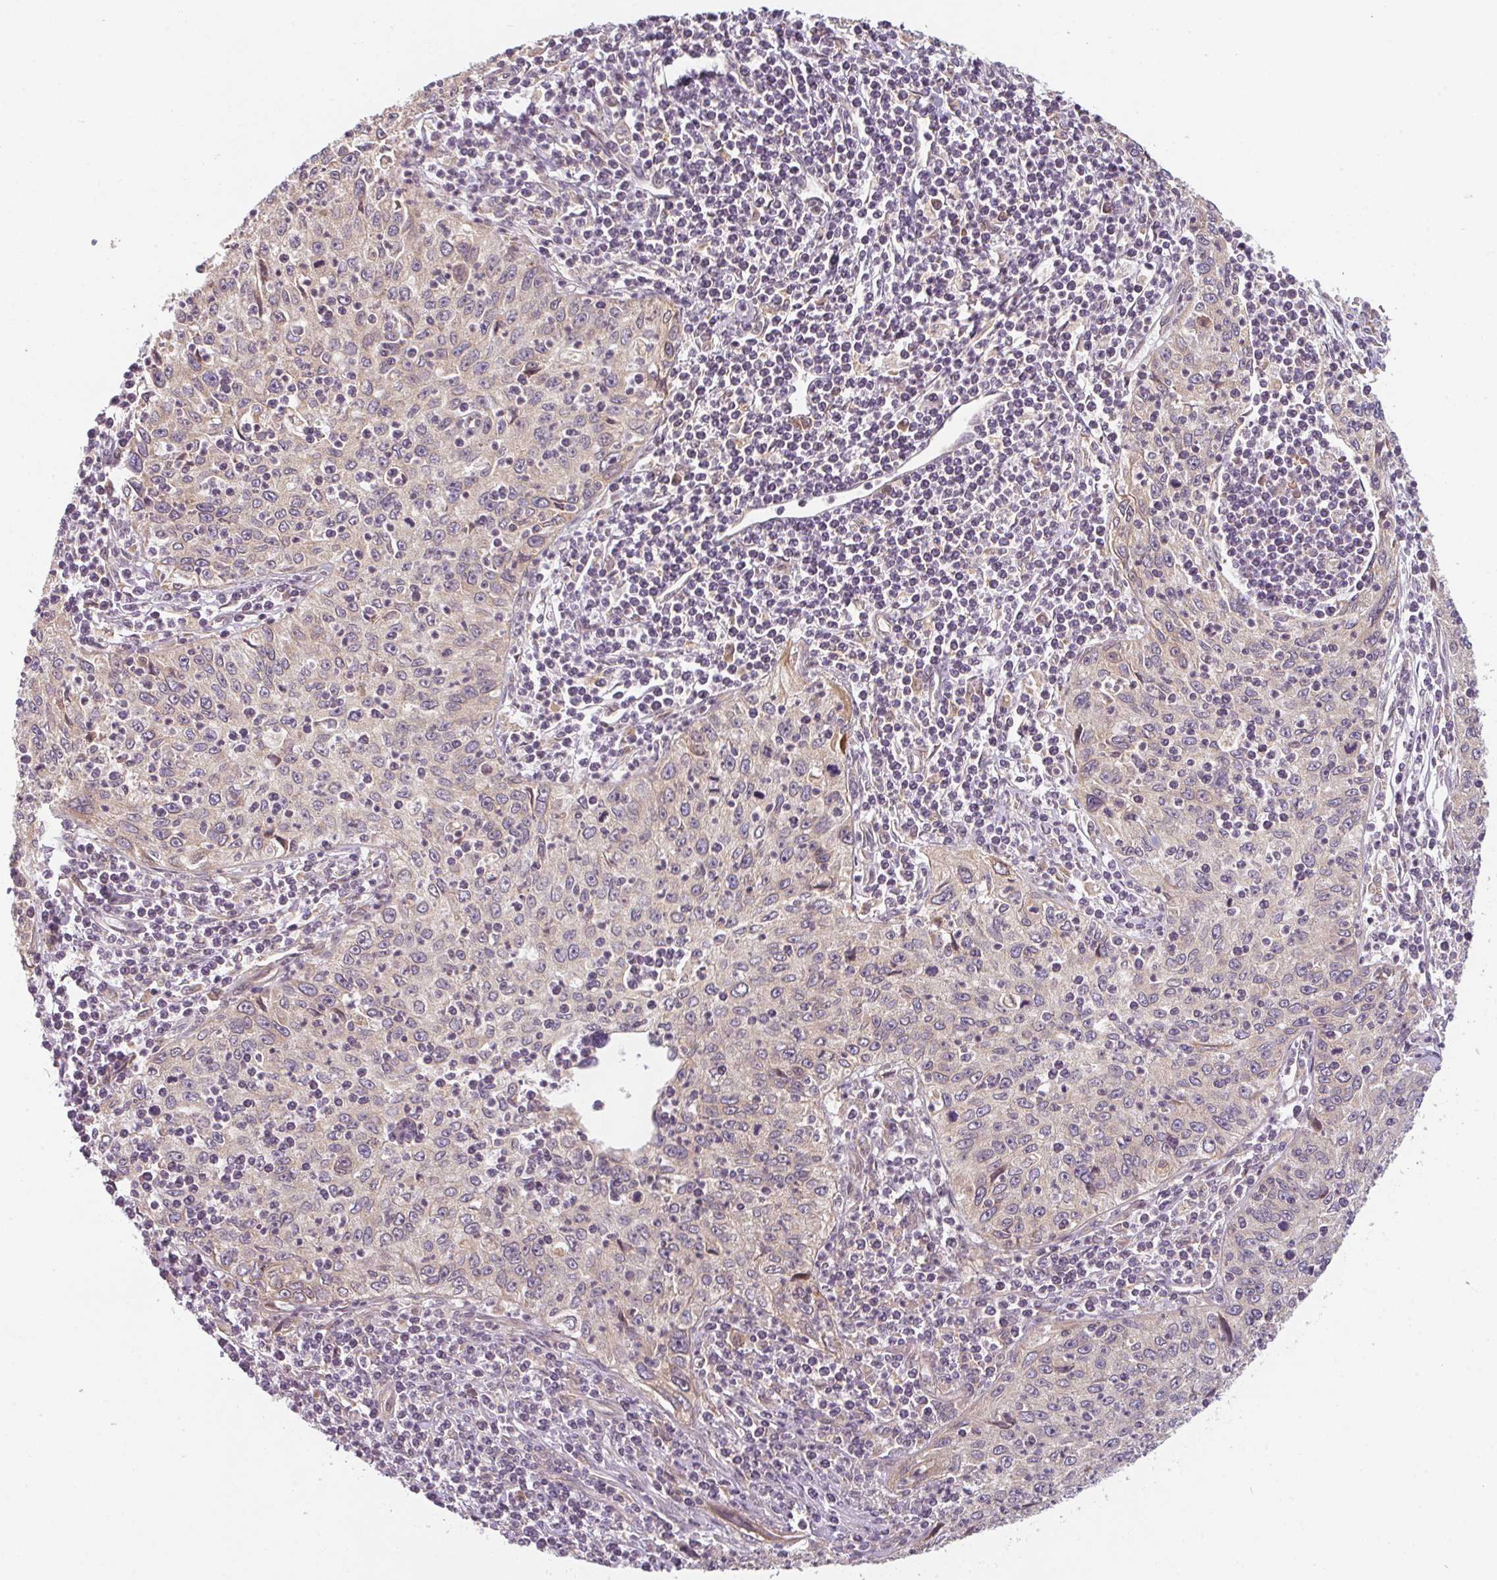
{"staining": {"intensity": "weak", "quantity": "<25%", "location": "nuclear"}, "tissue": "cervical cancer", "cell_type": "Tumor cells", "image_type": "cancer", "snomed": [{"axis": "morphology", "description": "Squamous cell carcinoma, NOS"}, {"axis": "topography", "description": "Cervix"}], "caption": "An image of cervical cancer stained for a protein reveals no brown staining in tumor cells.", "gene": "RNF31", "patient": {"sex": "female", "age": 30}}